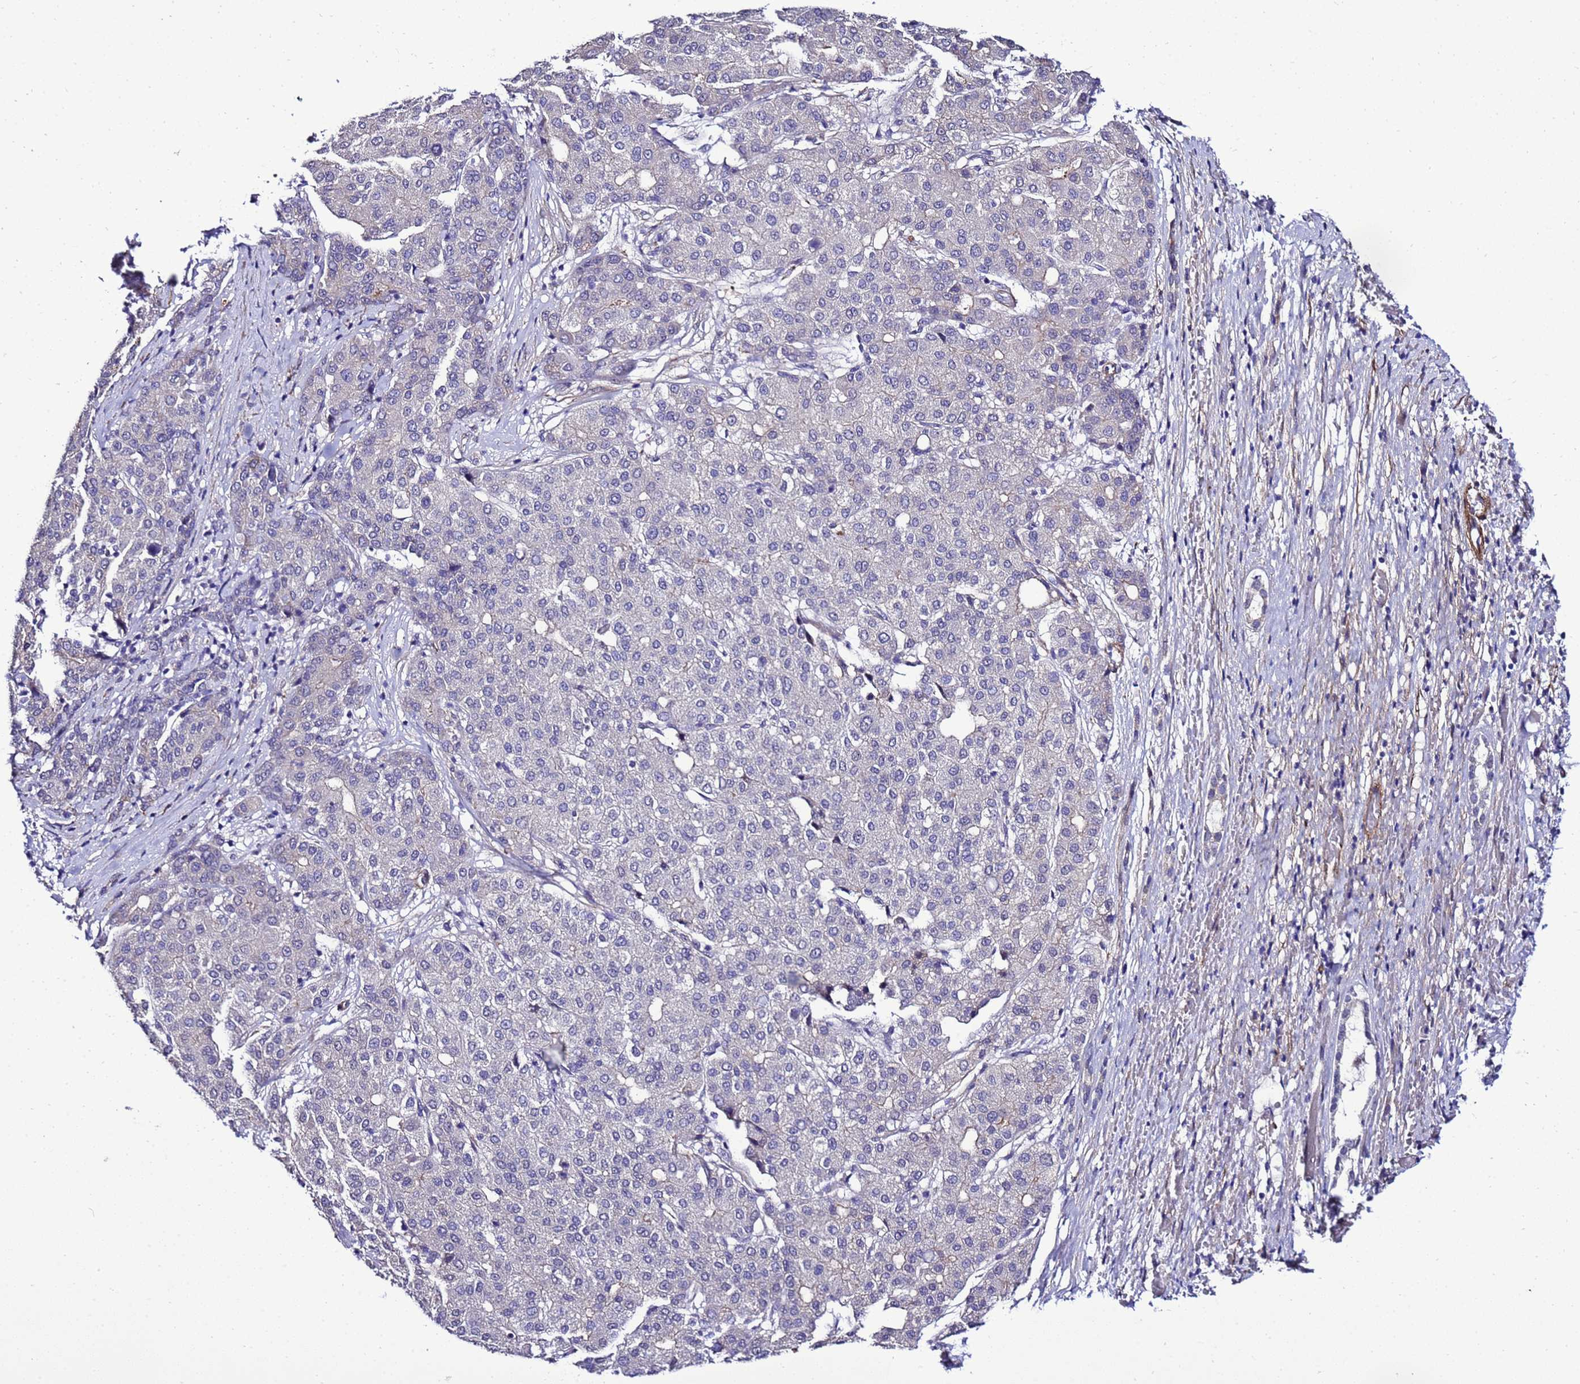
{"staining": {"intensity": "negative", "quantity": "none", "location": "none"}, "tissue": "liver cancer", "cell_type": "Tumor cells", "image_type": "cancer", "snomed": [{"axis": "morphology", "description": "Carcinoma, Hepatocellular, NOS"}, {"axis": "topography", "description": "Liver"}], "caption": "Image shows no protein staining in tumor cells of liver cancer tissue. The staining was performed using DAB to visualize the protein expression in brown, while the nuclei were stained in blue with hematoxylin (Magnification: 20x).", "gene": "GZF1", "patient": {"sex": "male", "age": 65}}